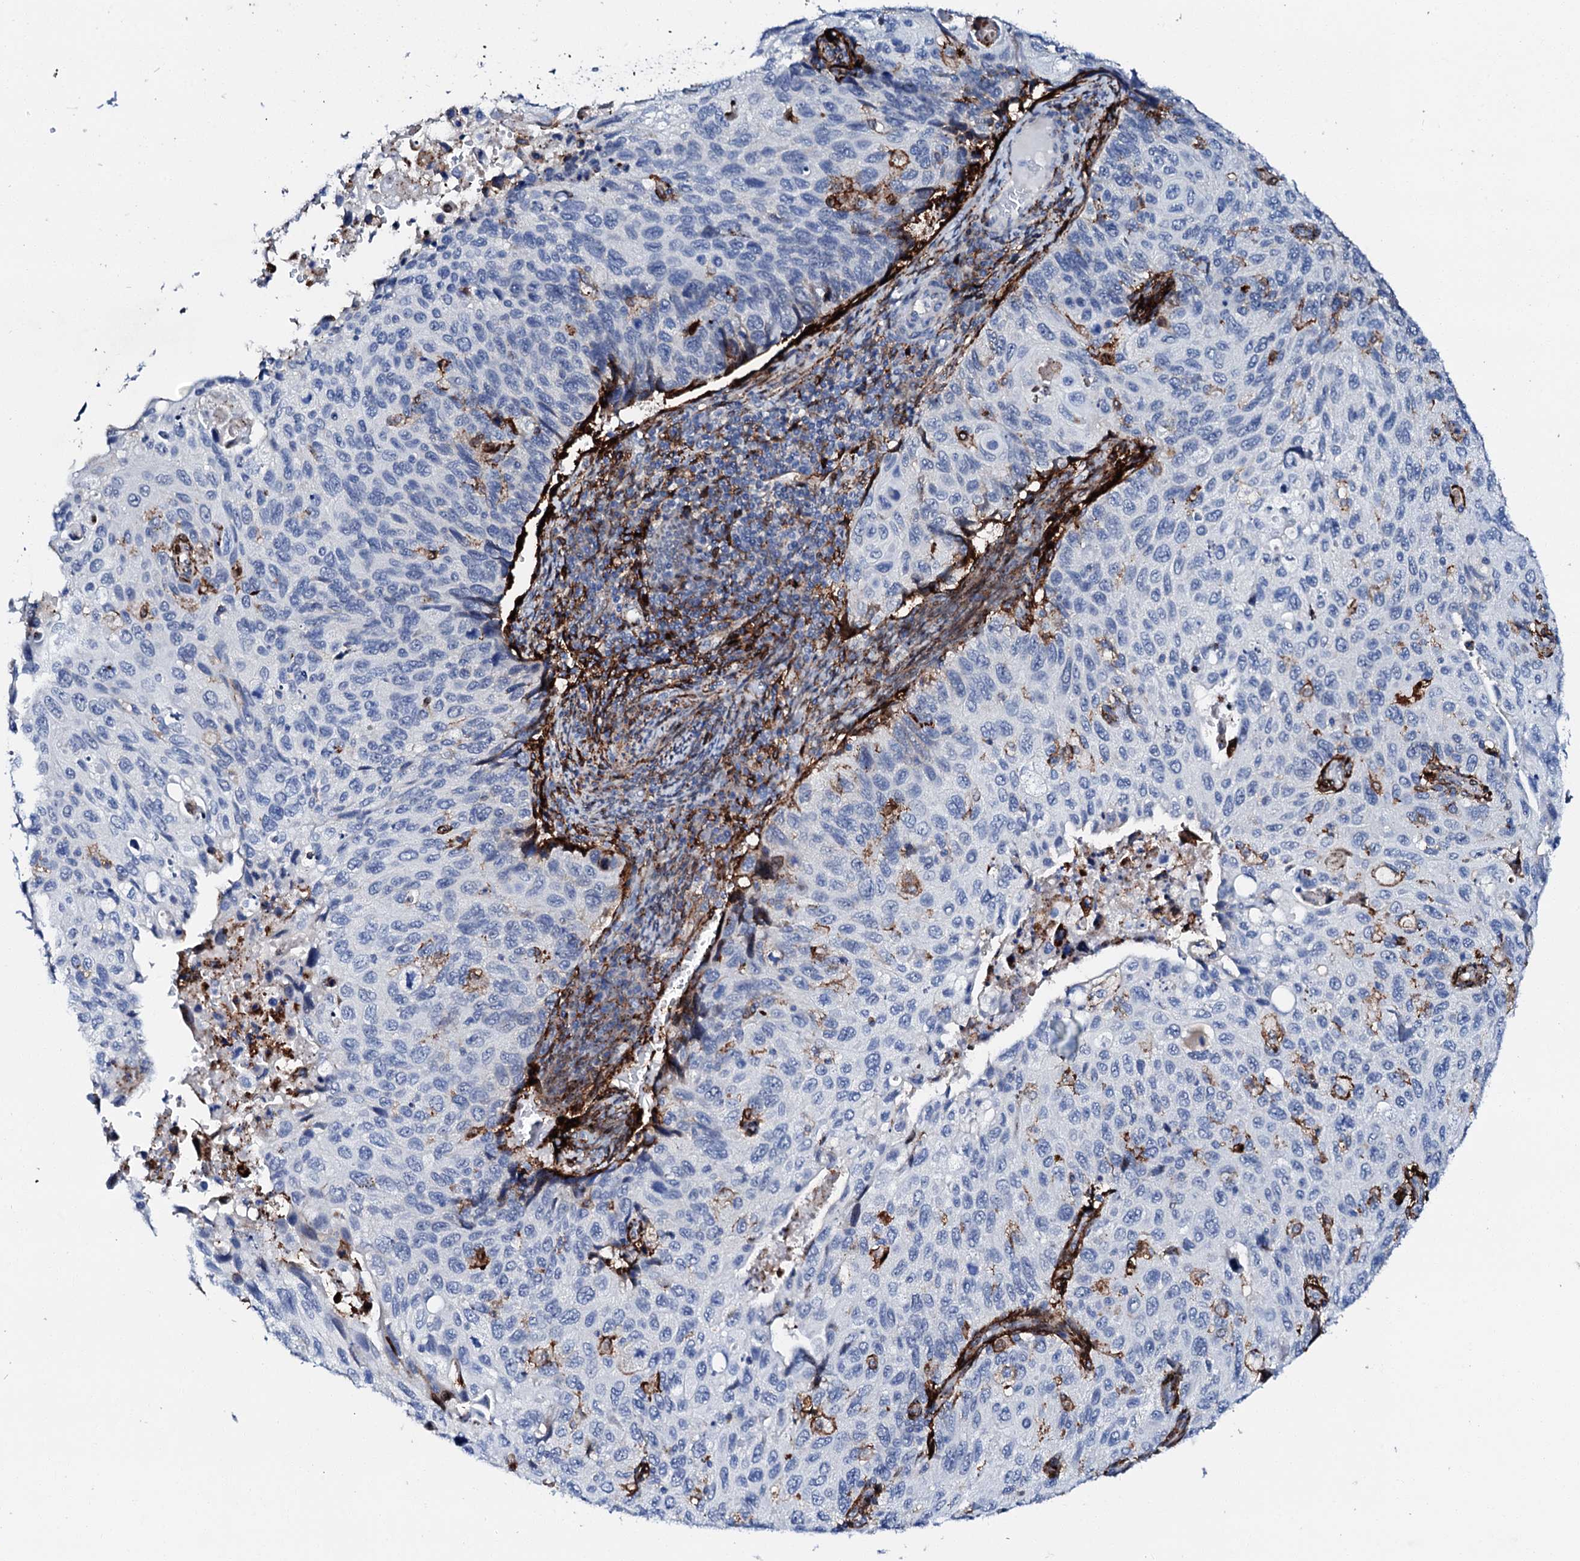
{"staining": {"intensity": "negative", "quantity": "none", "location": "none"}, "tissue": "cervical cancer", "cell_type": "Tumor cells", "image_type": "cancer", "snomed": [{"axis": "morphology", "description": "Squamous cell carcinoma, NOS"}, {"axis": "topography", "description": "Cervix"}], "caption": "Photomicrograph shows no significant protein staining in tumor cells of cervical squamous cell carcinoma.", "gene": "MED13L", "patient": {"sex": "female", "age": 70}}